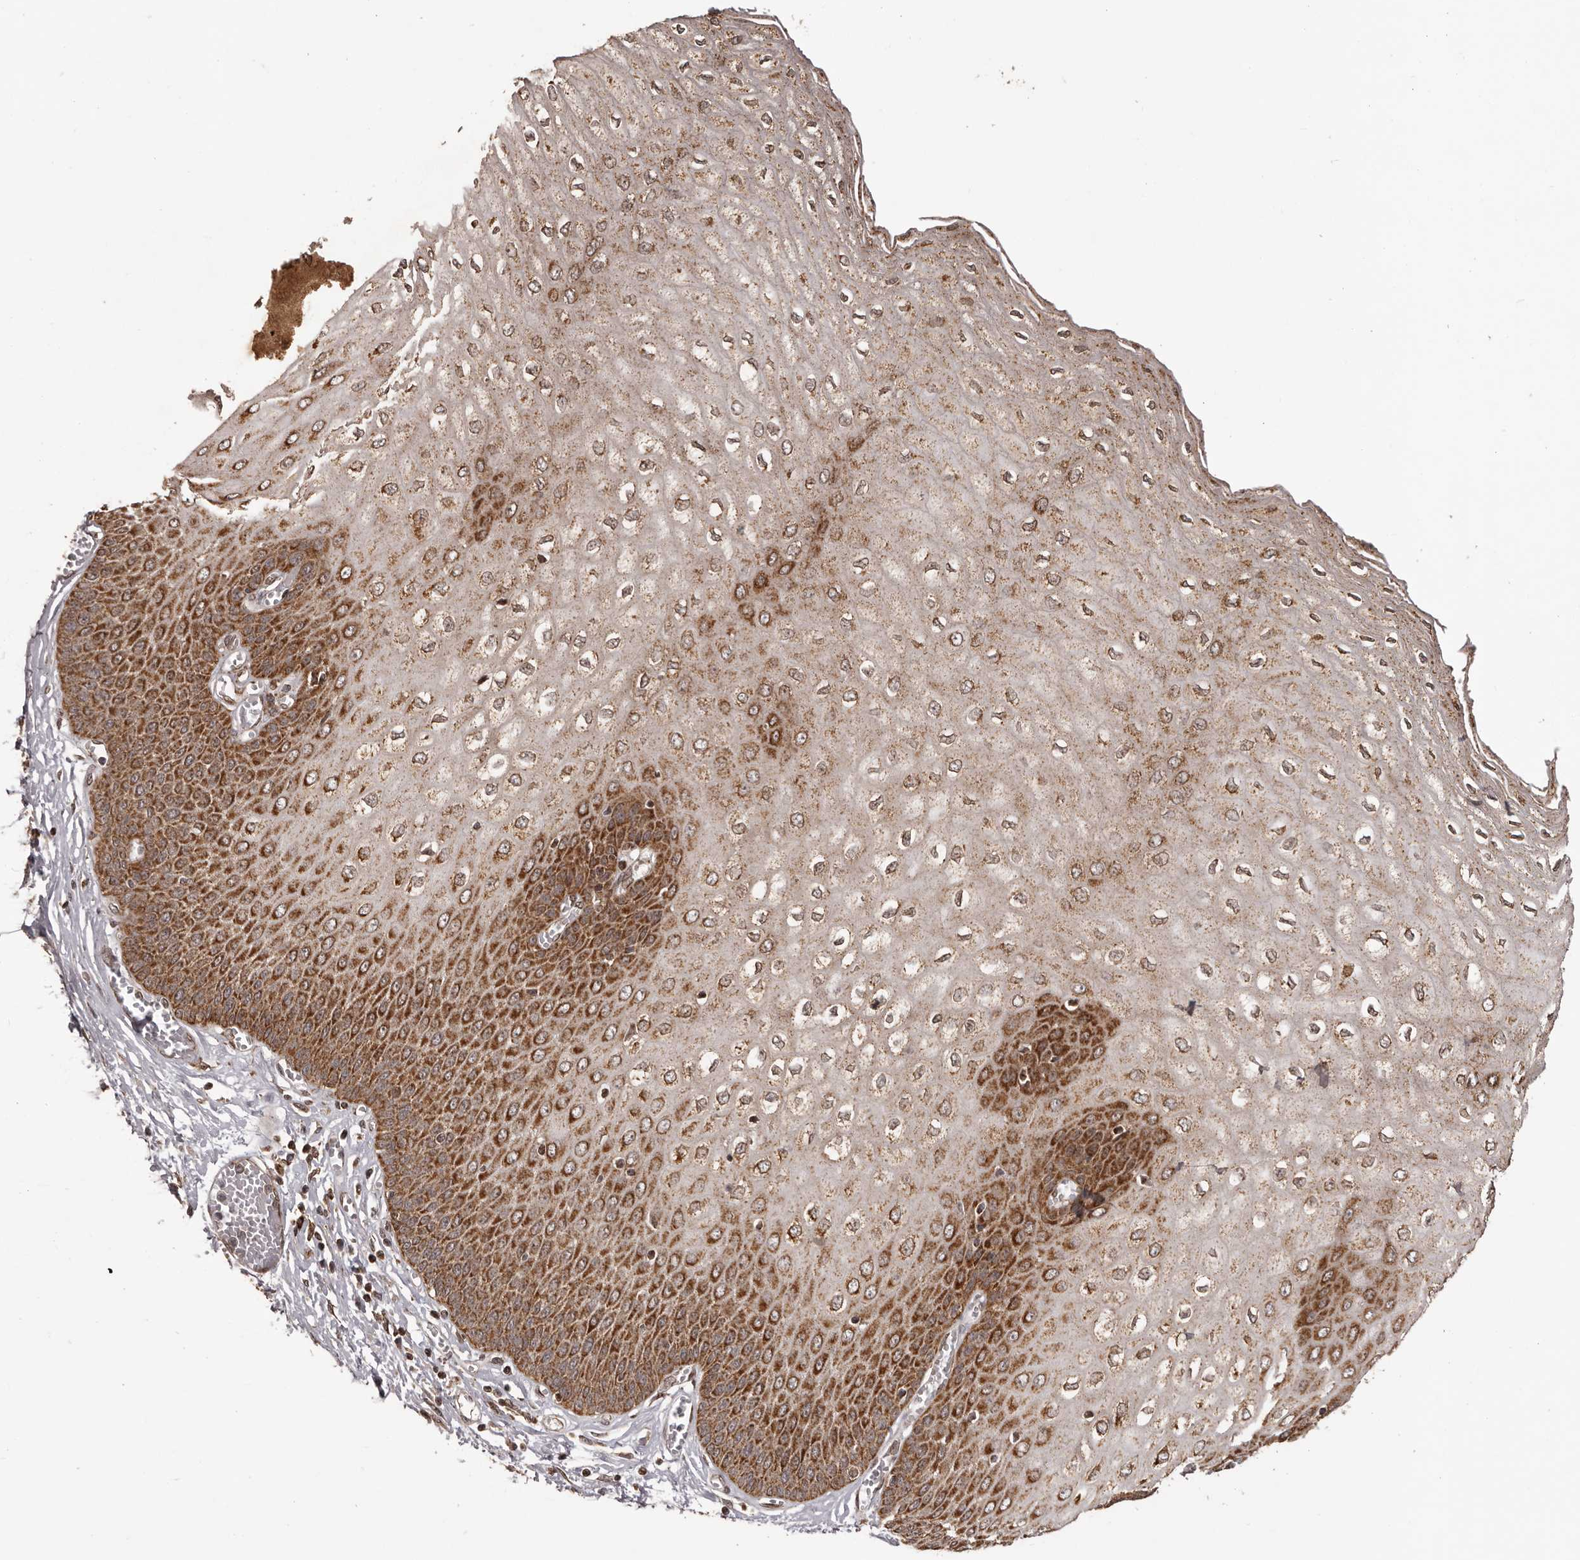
{"staining": {"intensity": "strong", "quantity": ">75%", "location": "cytoplasmic/membranous"}, "tissue": "esophagus", "cell_type": "Squamous epithelial cells", "image_type": "normal", "snomed": [{"axis": "morphology", "description": "Normal tissue, NOS"}, {"axis": "topography", "description": "Esophagus"}], "caption": "Squamous epithelial cells reveal high levels of strong cytoplasmic/membranous staining in approximately >75% of cells in unremarkable human esophagus.", "gene": "CHRM2", "patient": {"sex": "male", "age": 60}}